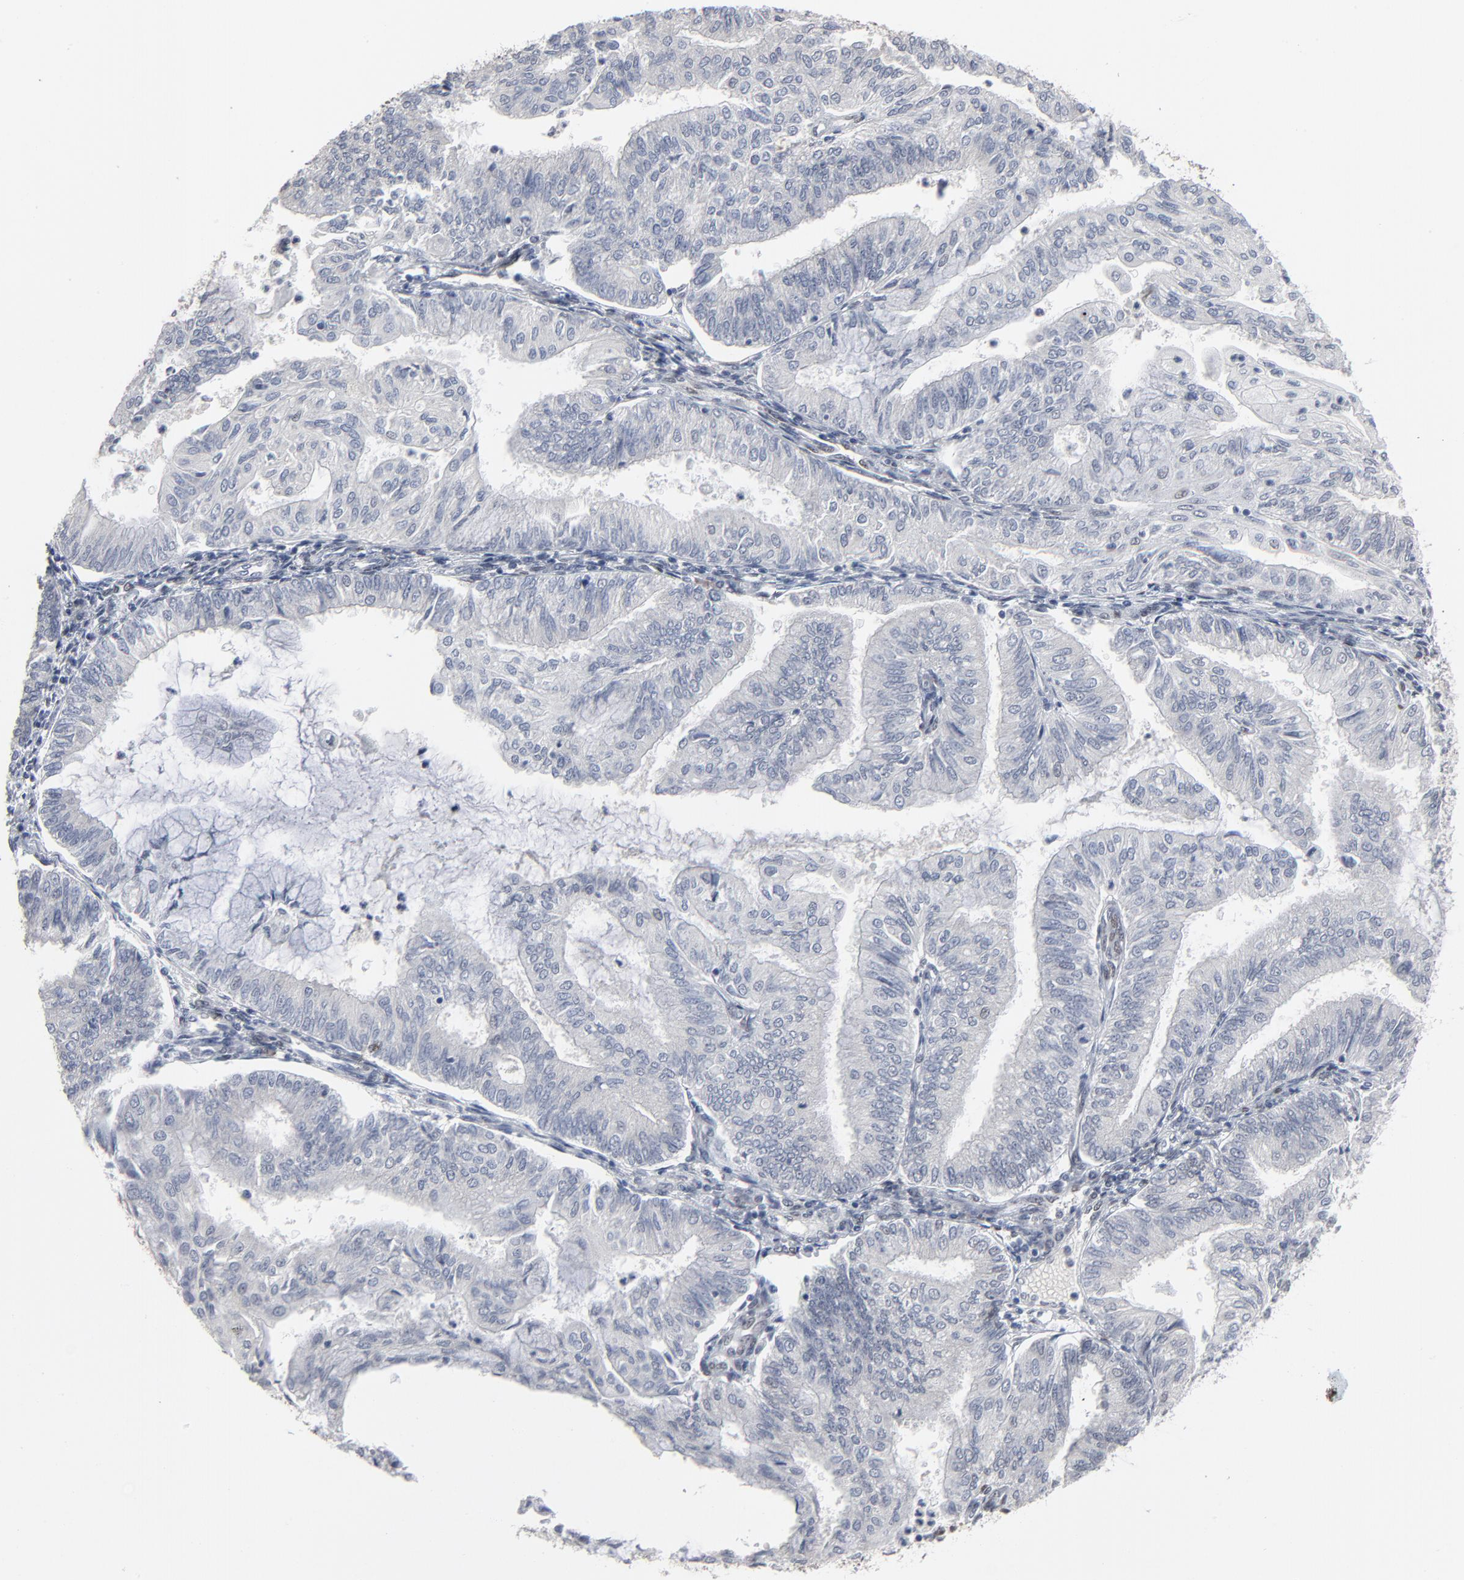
{"staining": {"intensity": "negative", "quantity": "none", "location": "none"}, "tissue": "endometrial cancer", "cell_type": "Tumor cells", "image_type": "cancer", "snomed": [{"axis": "morphology", "description": "Adenocarcinoma, NOS"}, {"axis": "topography", "description": "Endometrium"}], "caption": "IHC of endometrial adenocarcinoma exhibits no expression in tumor cells.", "gene": "ATF7", "patient": {"sex": "female", "age": 59}}